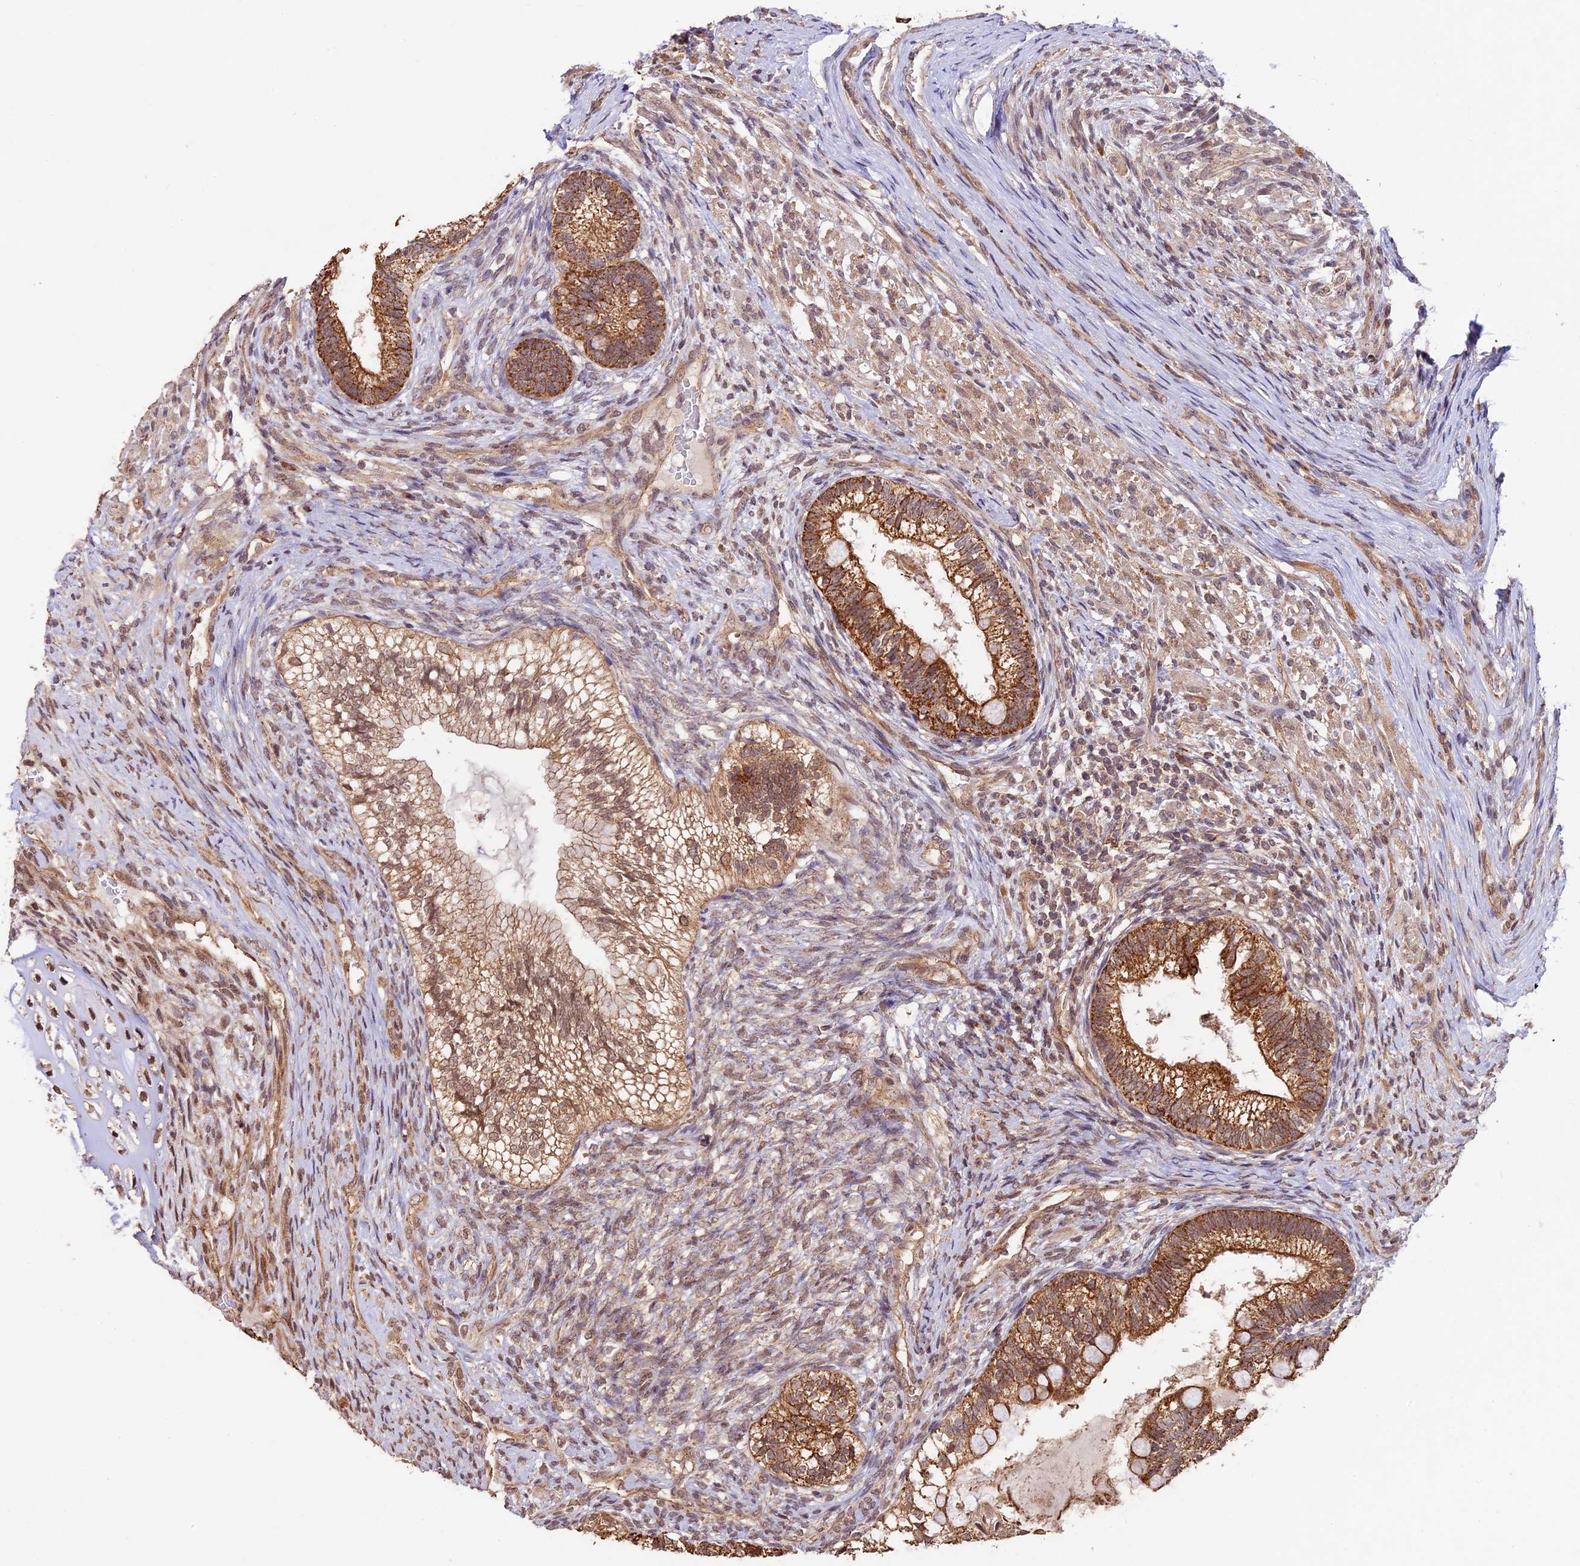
{"staining": {"intensity": "strong", "quantity": "<25%", "location": "cytoplasmic/membranous"}, "tissue": "testis cancer", "cell_type": "Tumor cells", "image_type": "cancer", "snomed": [{"axis": "morphology", "description": "Seminoma, NOS"}, {"axis": "morphology", "description": "Carcinoma, Embryonal, NOS"}, {"axis": "topography", "description": "Testis"}], "caption": "The micrograph demonstrates a brown stain indicating the presence of a protein in the cytoplasmic/membranous of tumor cells in testis cancer.", "gene": "BCAS4", "patient": {"sex": "male", "age": 28}}